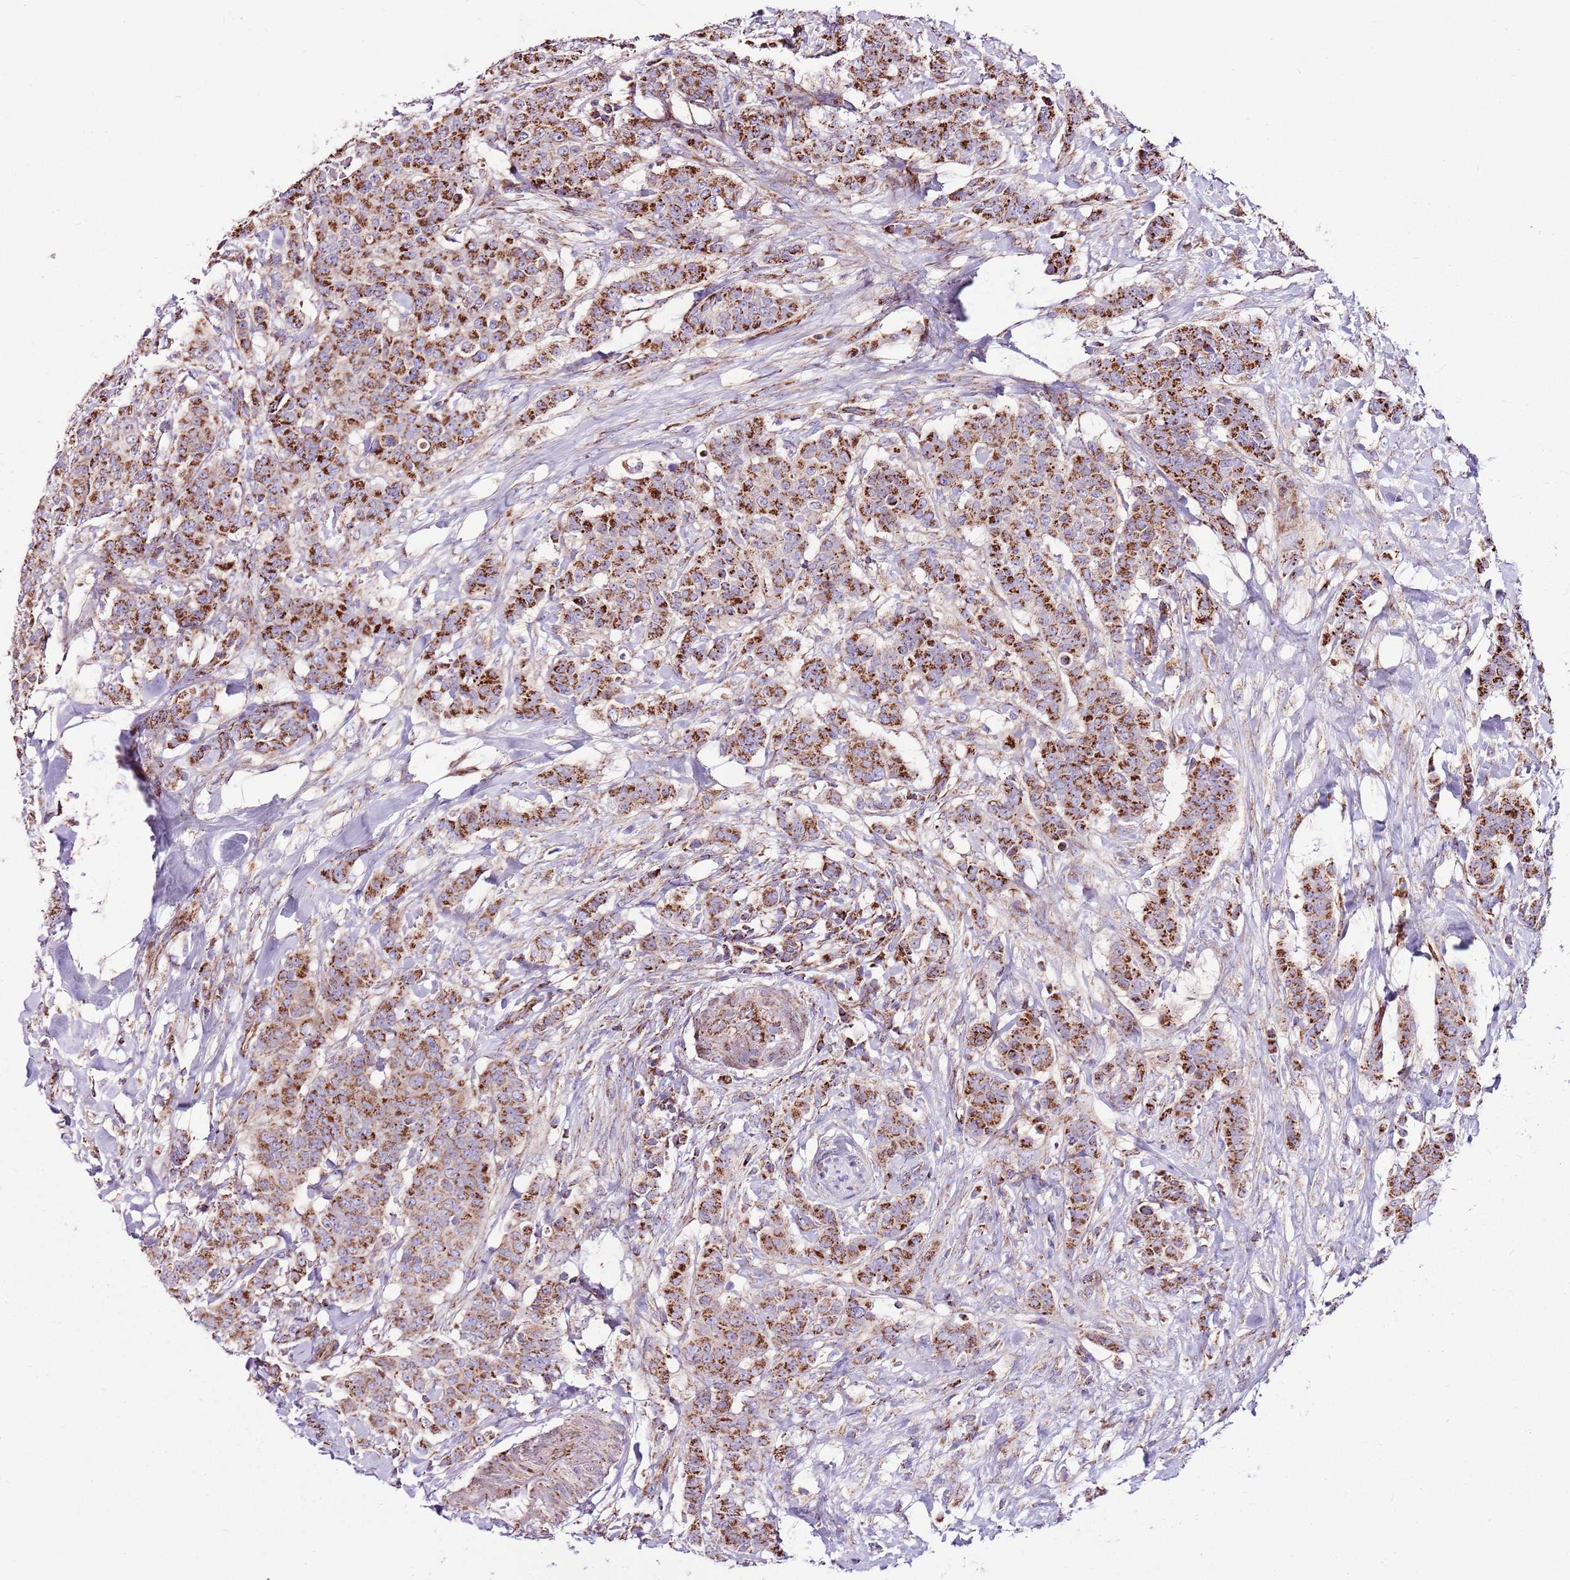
{"staining": {"intensity": "strong", "quantity": ">75%", "location": "cytoplasmic/membranous"}, "tissue": "breast cancer", "cell_type": "Tumor cells", "image_type": "cancer", "snomed": [{"axis": "morphology", "description": "Duct carcinoma"}, {"axis": "topography", "description": "Breast"}], "caption": "Protein analysis of breast cancer (intraductal carcinoma) tissue displays strong cytoplasmic/membranous expression in about >75% of tumor cells.", "gene": "HECTD4", "patient": {"sex": "female", "age": 40}}